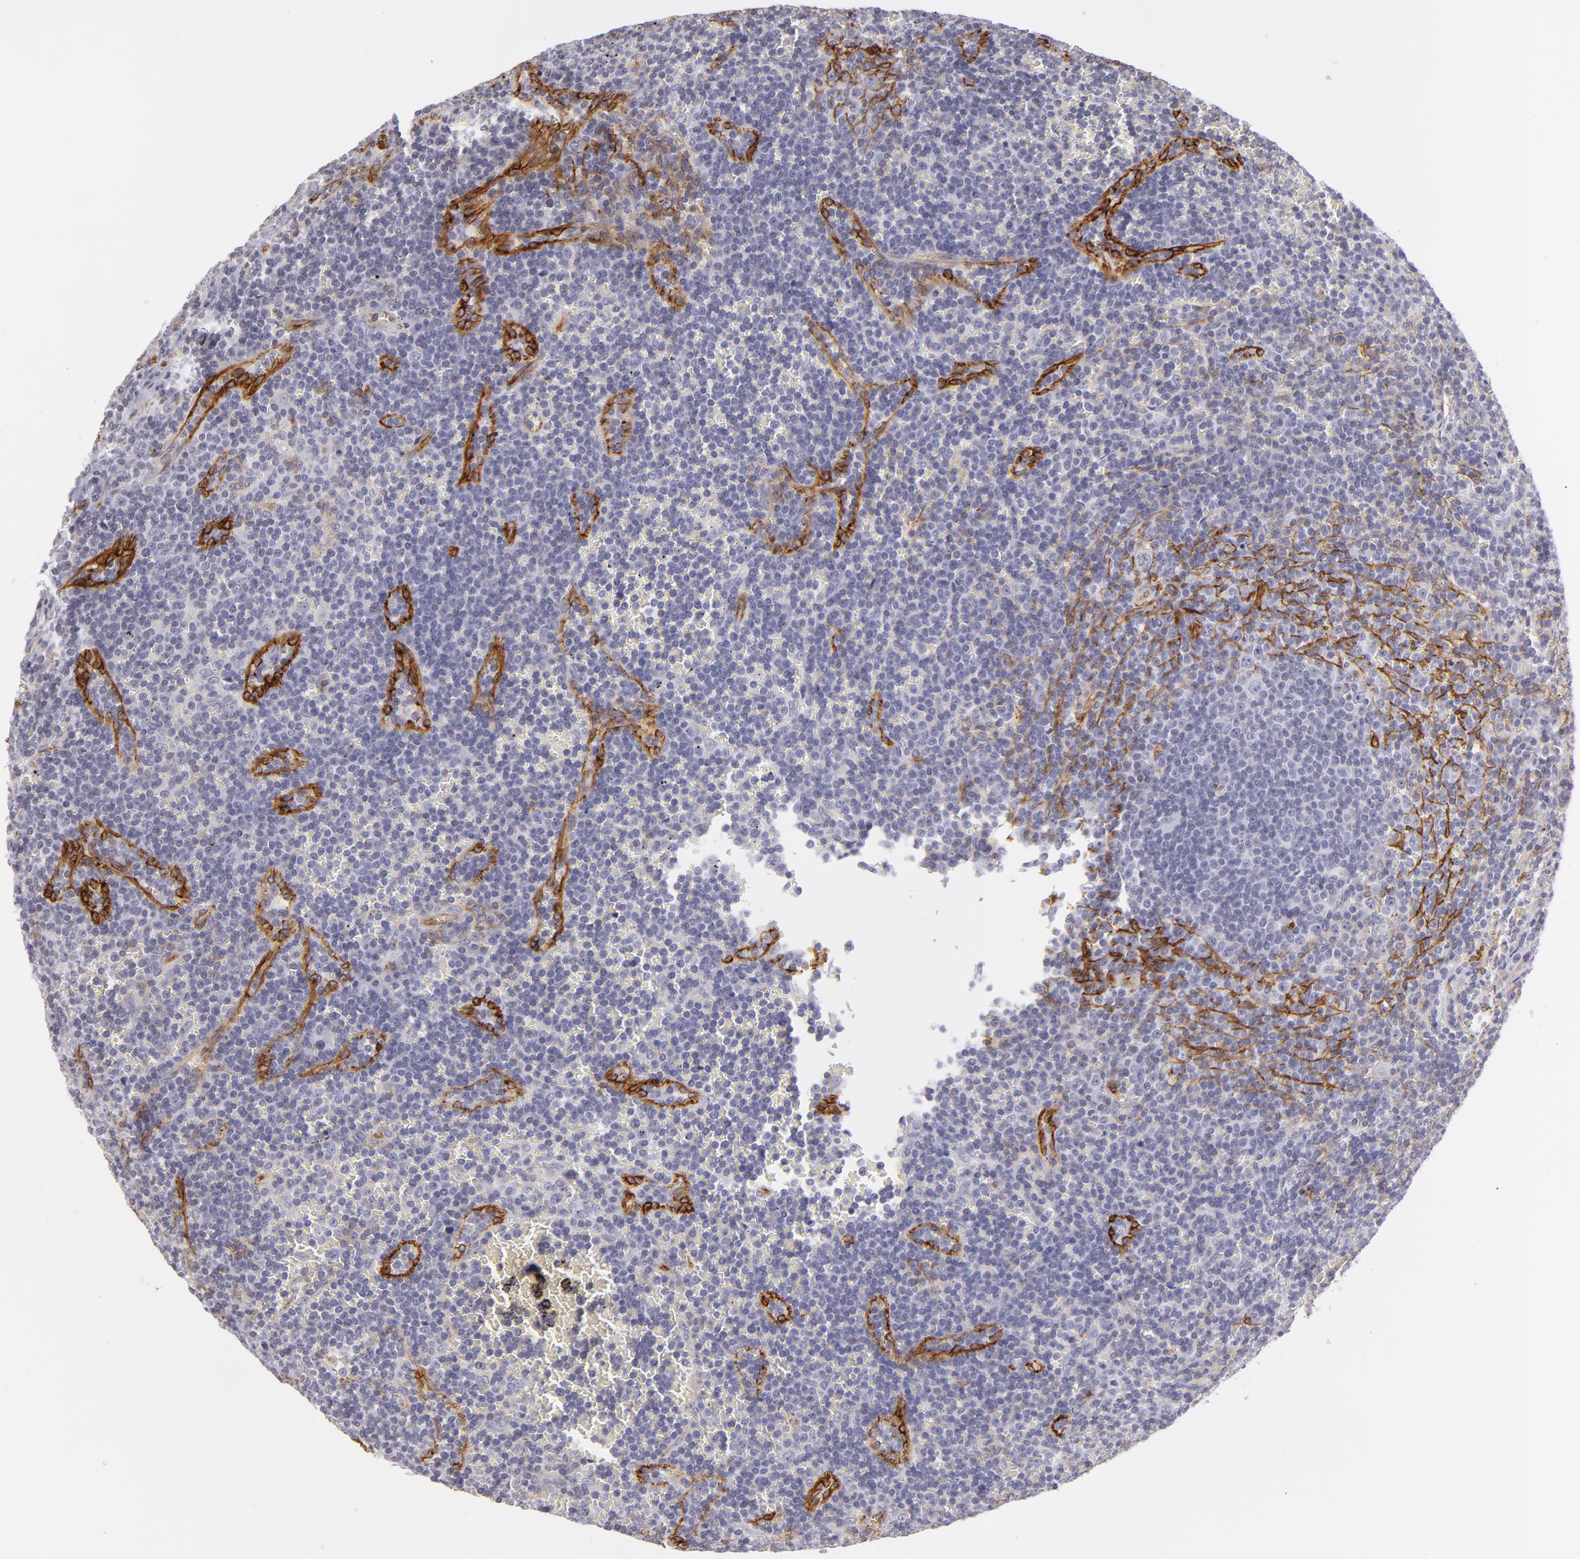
{"staining": {"intensity": "moderate", "quantity": "<25%", "location": "cytoplasmic/membranous"}, "tissue": "lymphoma", "cell_type": "Tumor cells", "image_type": "cancer", "snomed": [{"axis": "morphology", "description": "Malignant lymphoma, non-Hodgkin's type, Low grade"}, {"axis": "topography", "description": "Spleen"}], "caption": "Immunohistochemistry (DAB (3,3'-diaminobenzidine)) staining of low-grade malignant lymphoma, non-Hodgkin's type exhibits moderate cytoplasmic/membranous protein expression in about <25% of tumor cells.", "gene": "THBD", "patient": {"sex": "male", "age": 80}}